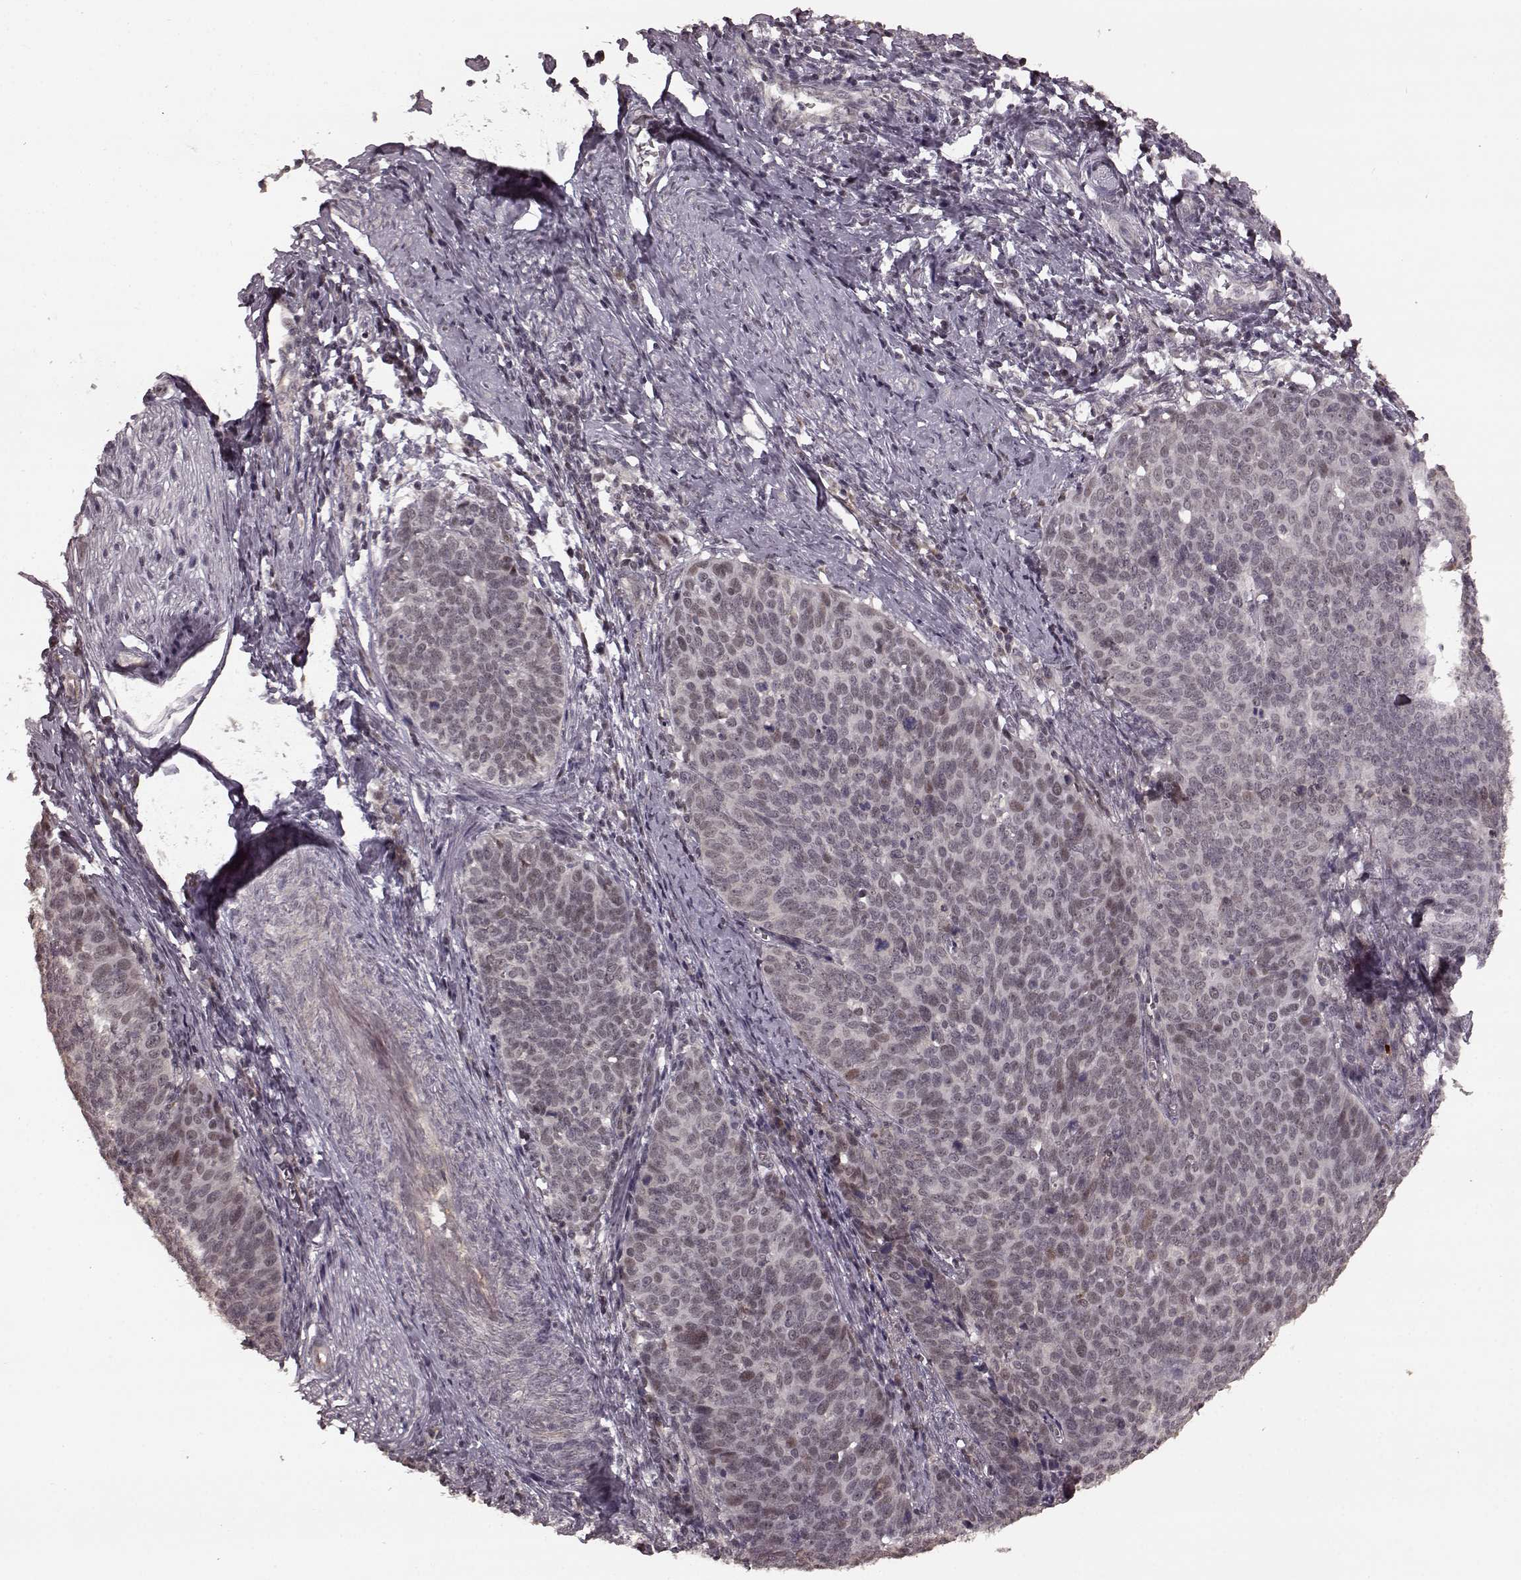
{"staining": {"intensity": "weak", "quantity": "<25%", "location": "nuclear"}, "tissue": "cervical cancer", "cell_type": "Tumor cells", "image_type": "cancer", "snomed": [{"axis": "morphology", "description": "Normal tissue, NOS"}, {"axis": "morphology", "description": "Squamous cell carcinoma, NOS"}, {"axis": "topography", "description": "Cervix"}], "caption": "A high-resolution histopathology image shows immunohistochemistry (IHC) staining of cervical cancer (squamous cell carcinoma), which displays no significant positivity in tumor cells.", "gene": "PLCB4", "patient": {"sex": "female", "age": 39}}